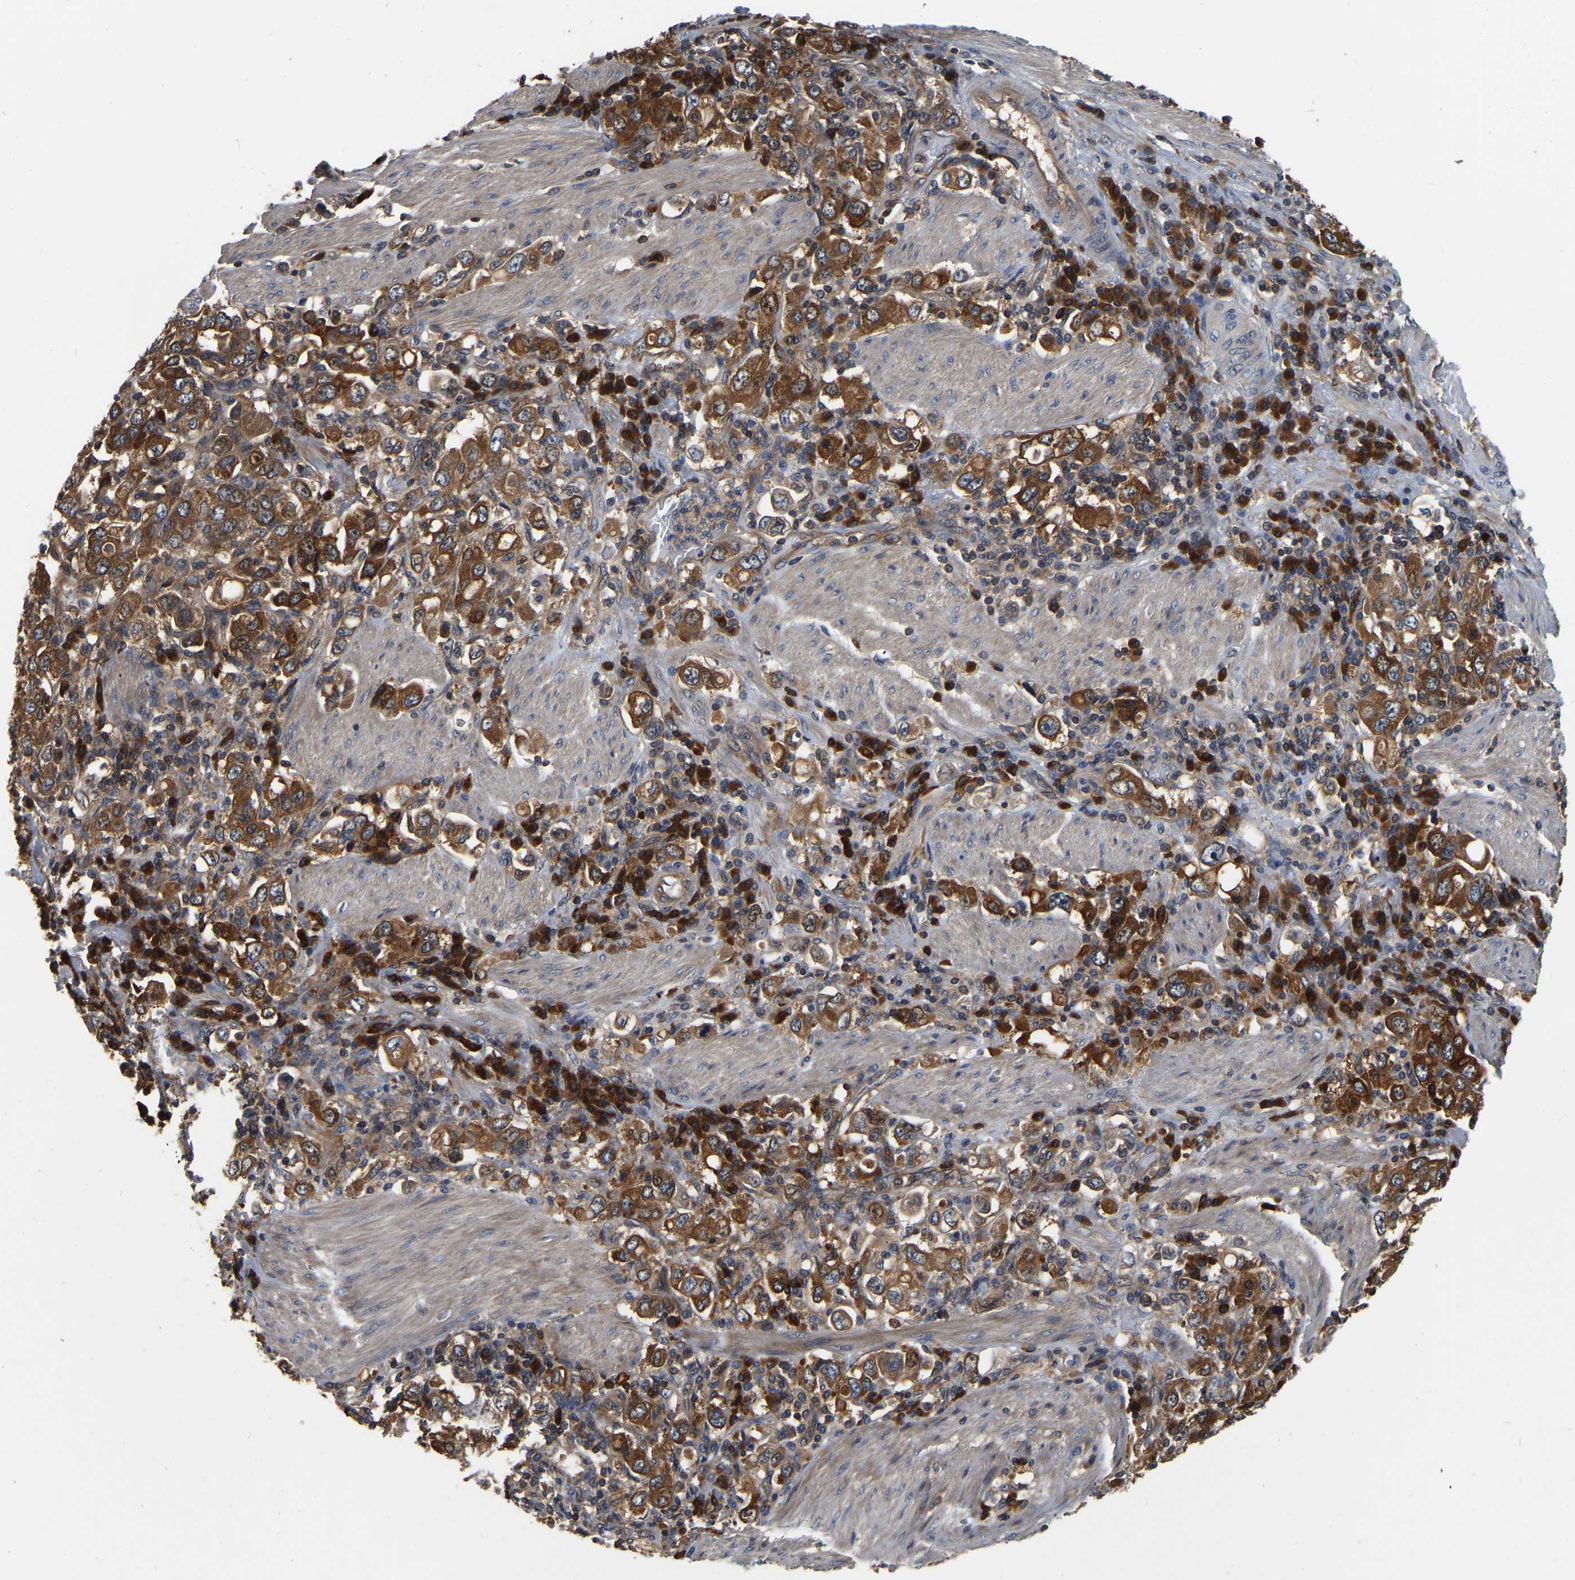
{"staining": {"intensity": "strong", "quantity": ">75%", "location": "cytoplasmic/membranous"}, "tissue": "stomach cancer", "cell_type": "Tumor cells", "image_type": "cancer", "snomed": [{"axis": "morphology", "description": "Adenocarcinoma, NOS"}, {"axis": "topography", "description": "Stomach, upper"}], "caption": "Strong cytoplasmic/membranous expression is appreciated in about >75% of tumor cells in adenocarcinoma (stomach).", "gene": "GARS1", "patient": {"sex": "male", "age": 62}}